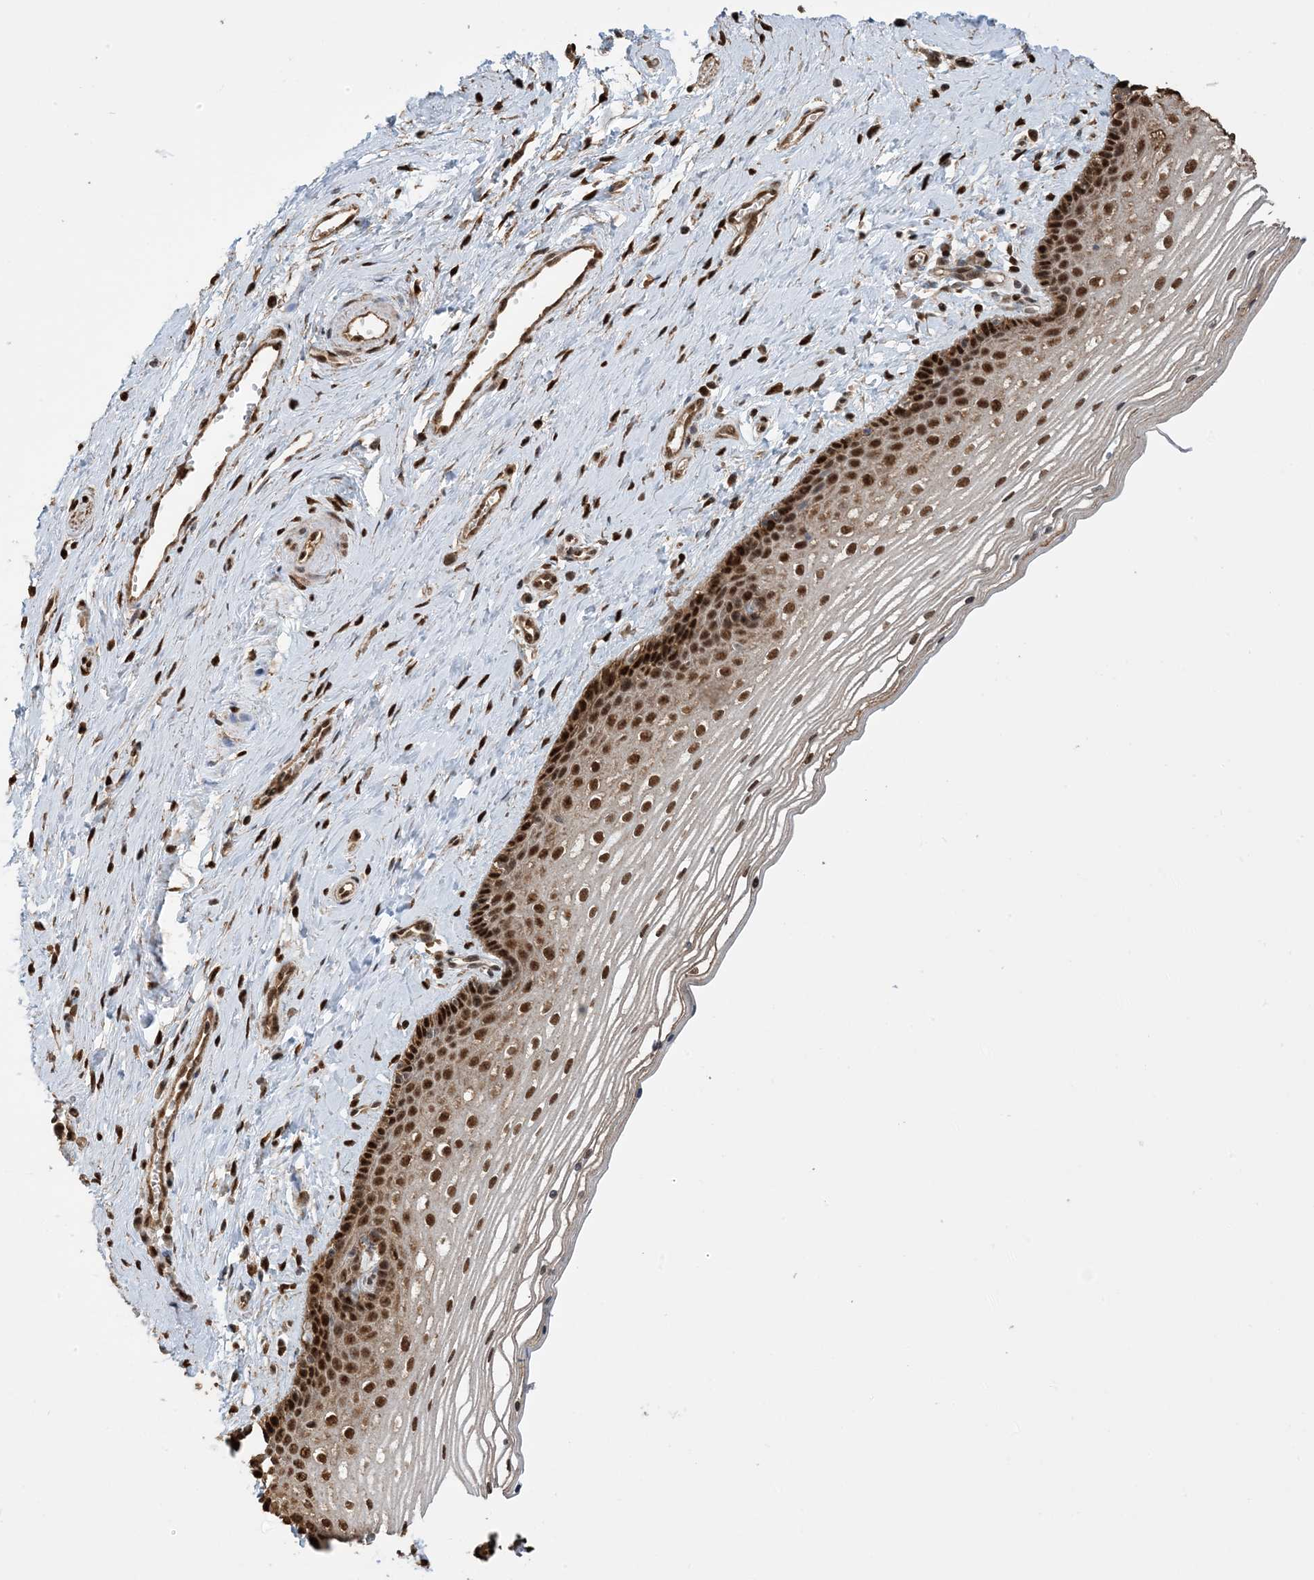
{"staining": {"intensity": "strong", "quantity": ">75%", "location": "cytoplasmic/membranous,nuclear"}, "tissue": "vagina", "cell_type": "Squamous epithelial cells", "image_type": "normal", "snomed": [{"axis": "morphology", "description": "Normal tissue, NOS"}, {"axis": "topography", "description": "Vagina"}], "caption": "Vagina stained with IHC exhibits strong cytoplasmic/membranous,nuclear staining in approximately >75% of squamous epithelial cells.", "gene": "HSPA1A", "patient": {"sex": "female", "age": 46}}